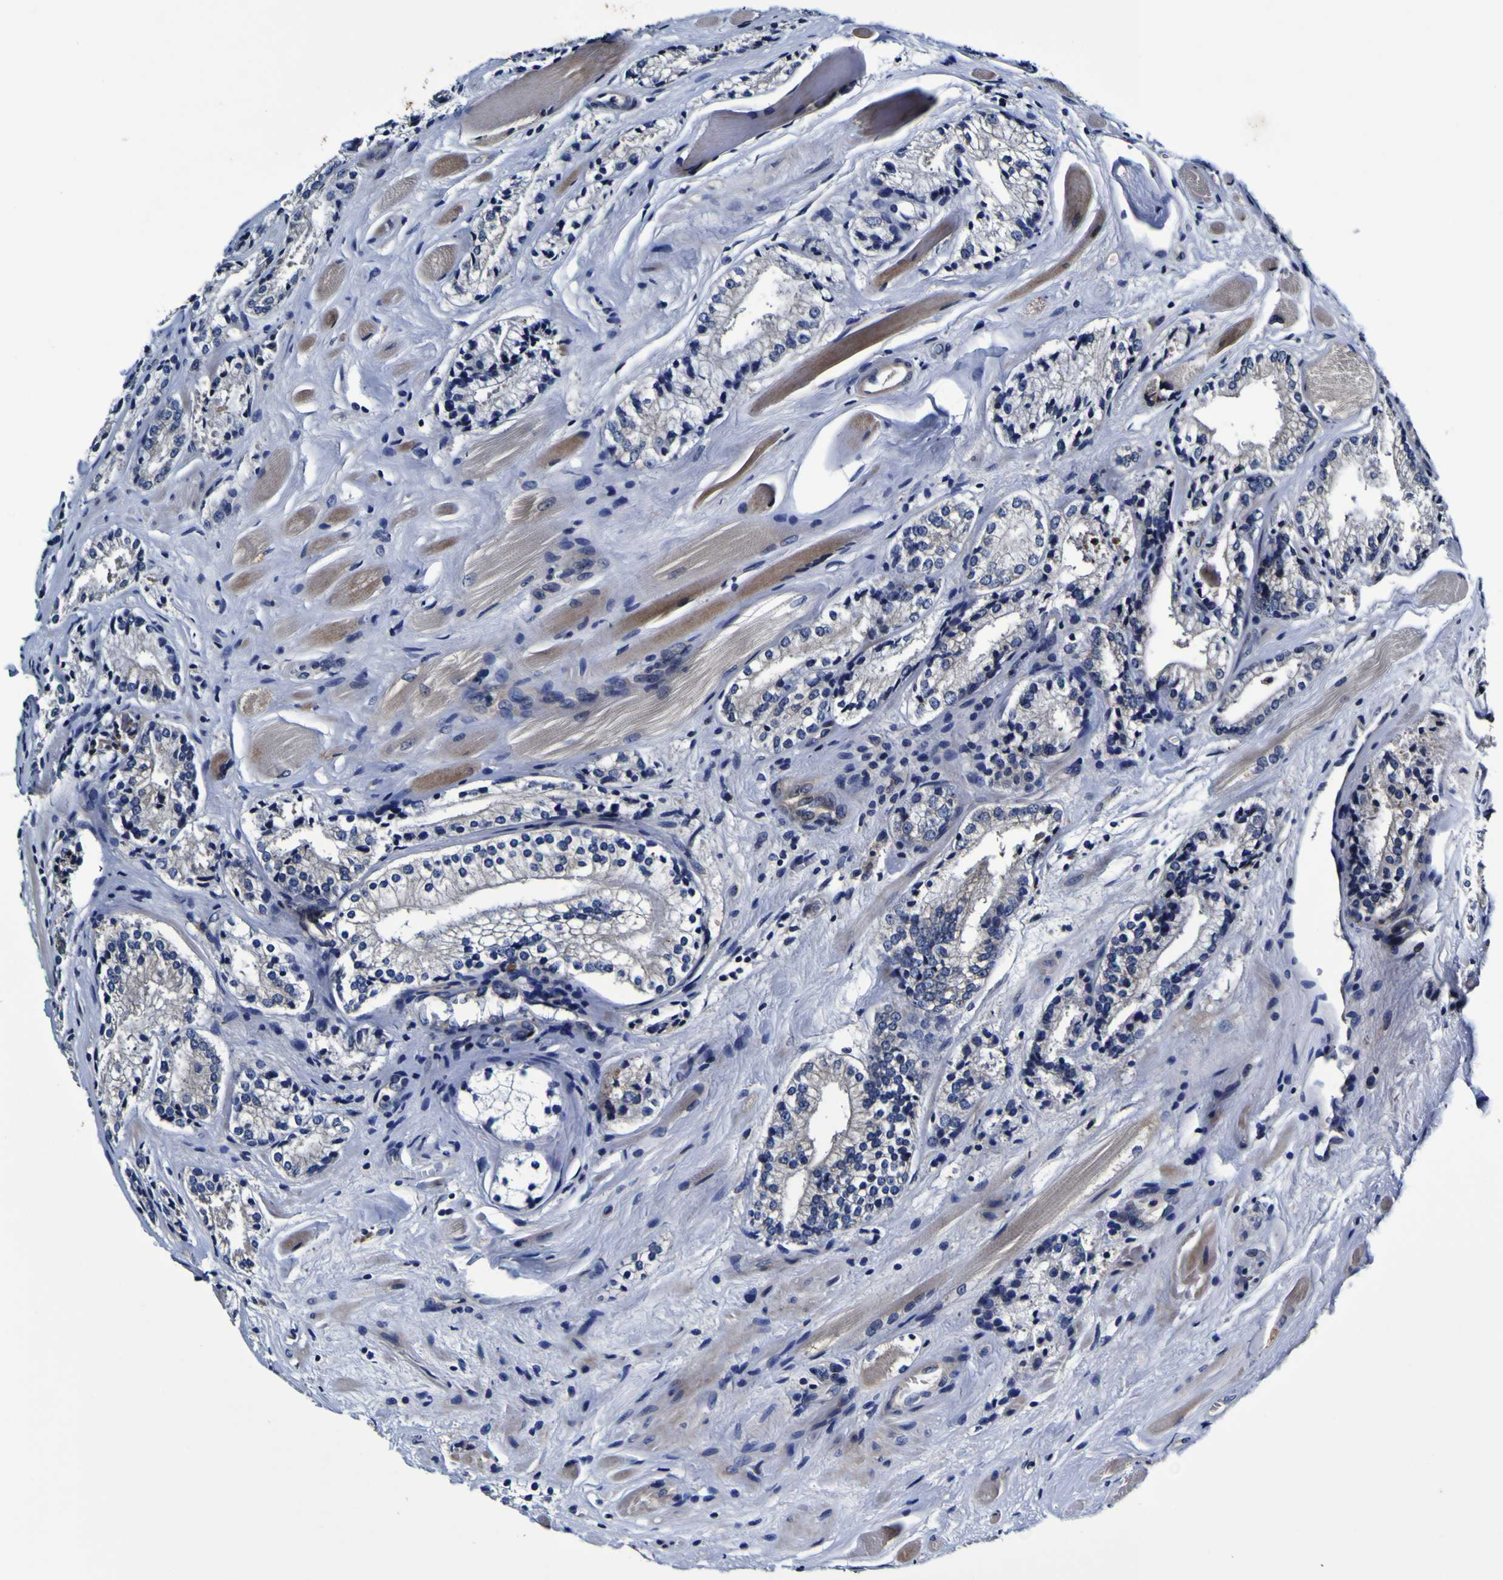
{"staining": {"intensity": "negative", "quantity": "none", "location": "none"}, "tissue": "prostate cancer", "cell_type": "Tumor cells", "image_type": "cancer", "snomed": [{"axis": "morphology", "description": "Adenocarcinoma, Low grade"}, {"axis": "topography", "description": "Prostate"}], "caption": "Protein analysis of prostate adenocarcinoma (low-grade) demonstrates no significant positivity in tumor cells.", "gene": "PANK4", "patient": {"sex": "male", "age": 60}}